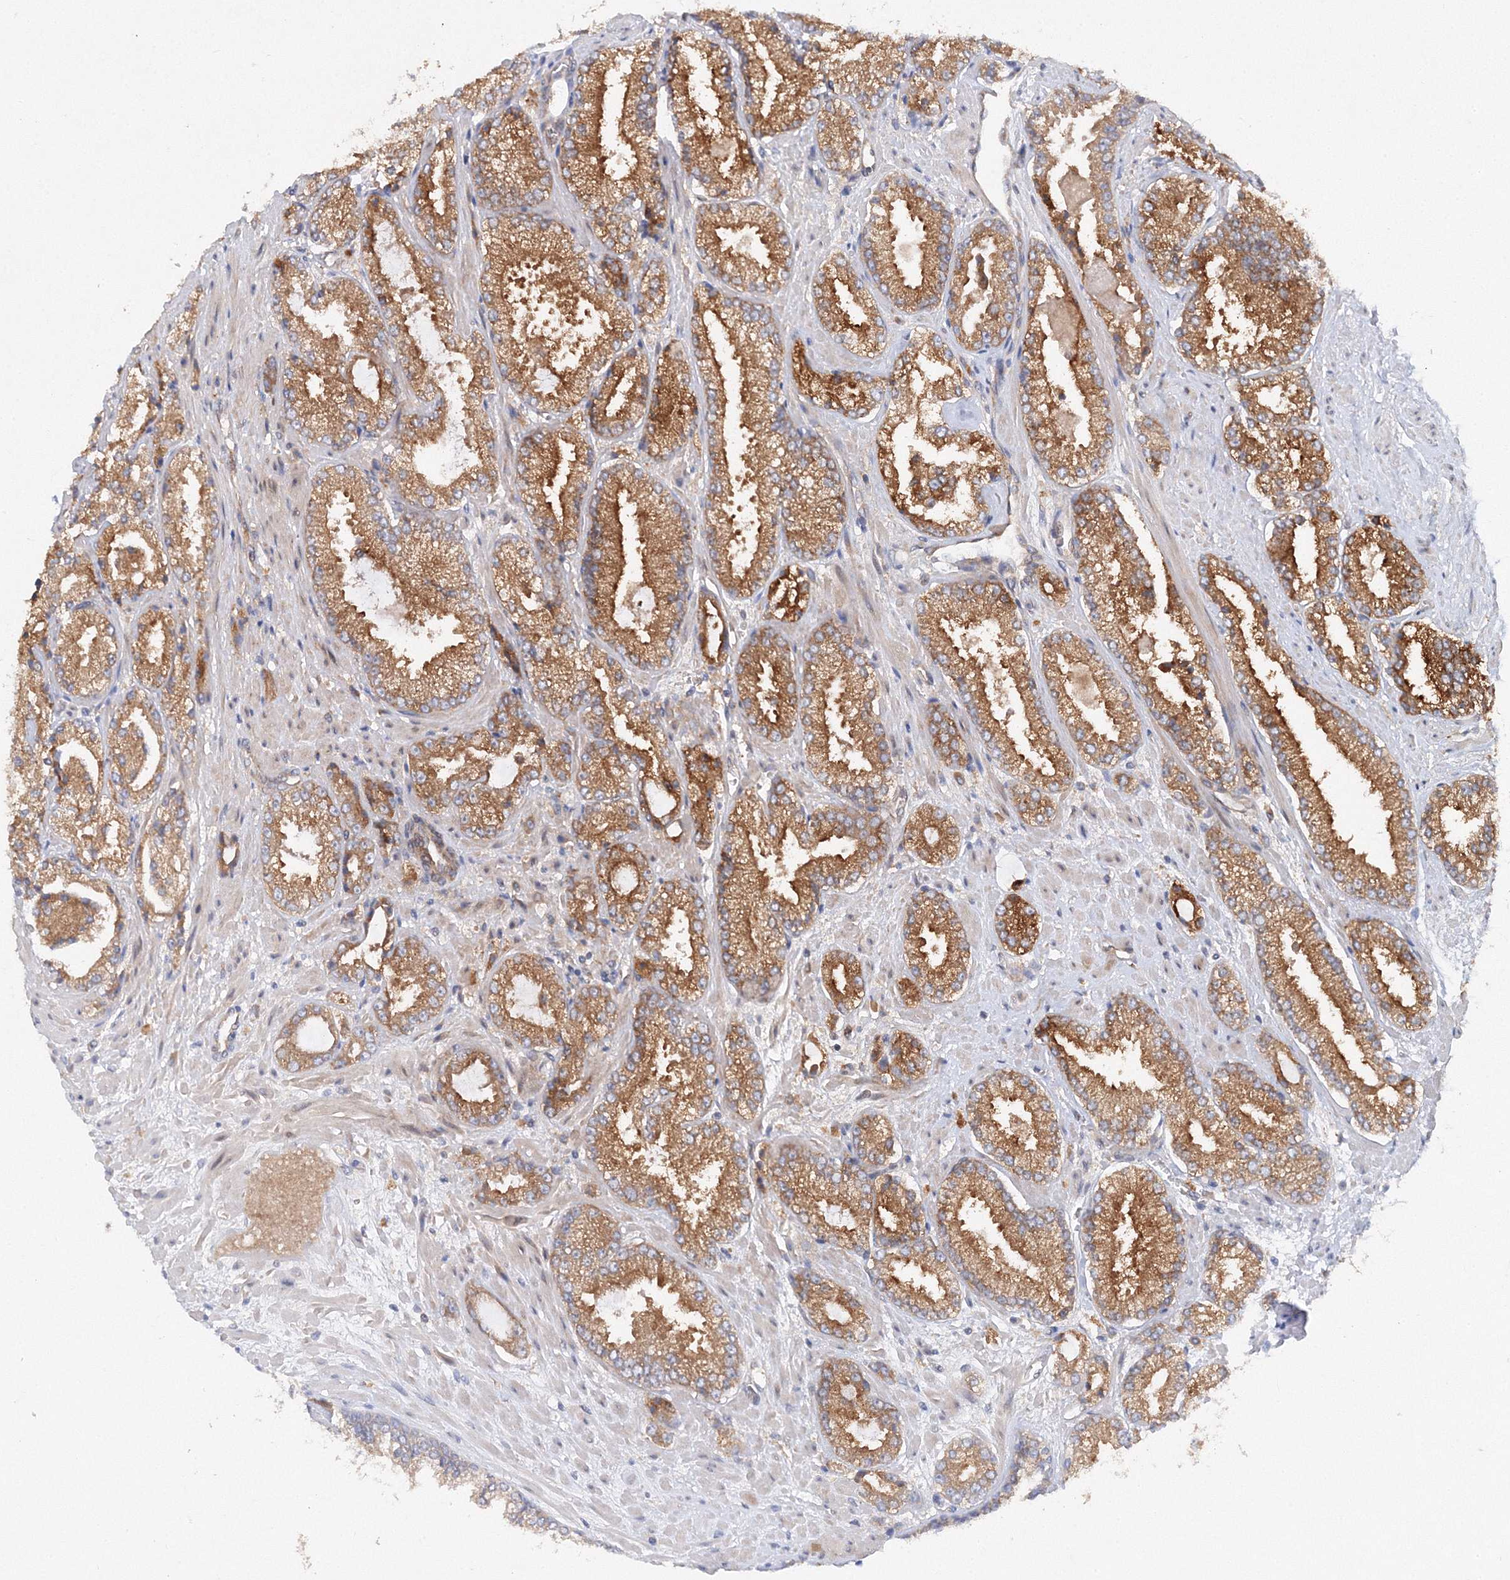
{"staining": {"intensity": "moderate", "quantity": ">75%", "location": "cytoplasmic/membranous"}, "tissue": "prostate cancer", "cell_type": "Tumor cells", "image_type": "cancer", "snomed": [{"axis": "morphology", "description": "Adenocarcinoma, High grade"}, {"axis": "topography", "description": "Prostate"}], "caption": "Protein expression by IHC demonstrates moderate cytoplasmic/membranous expression in about >75% of tumor cells in prostate cancer.", "gene": "SLC36A1", "patient": {"sex": "male", "age": 73}}